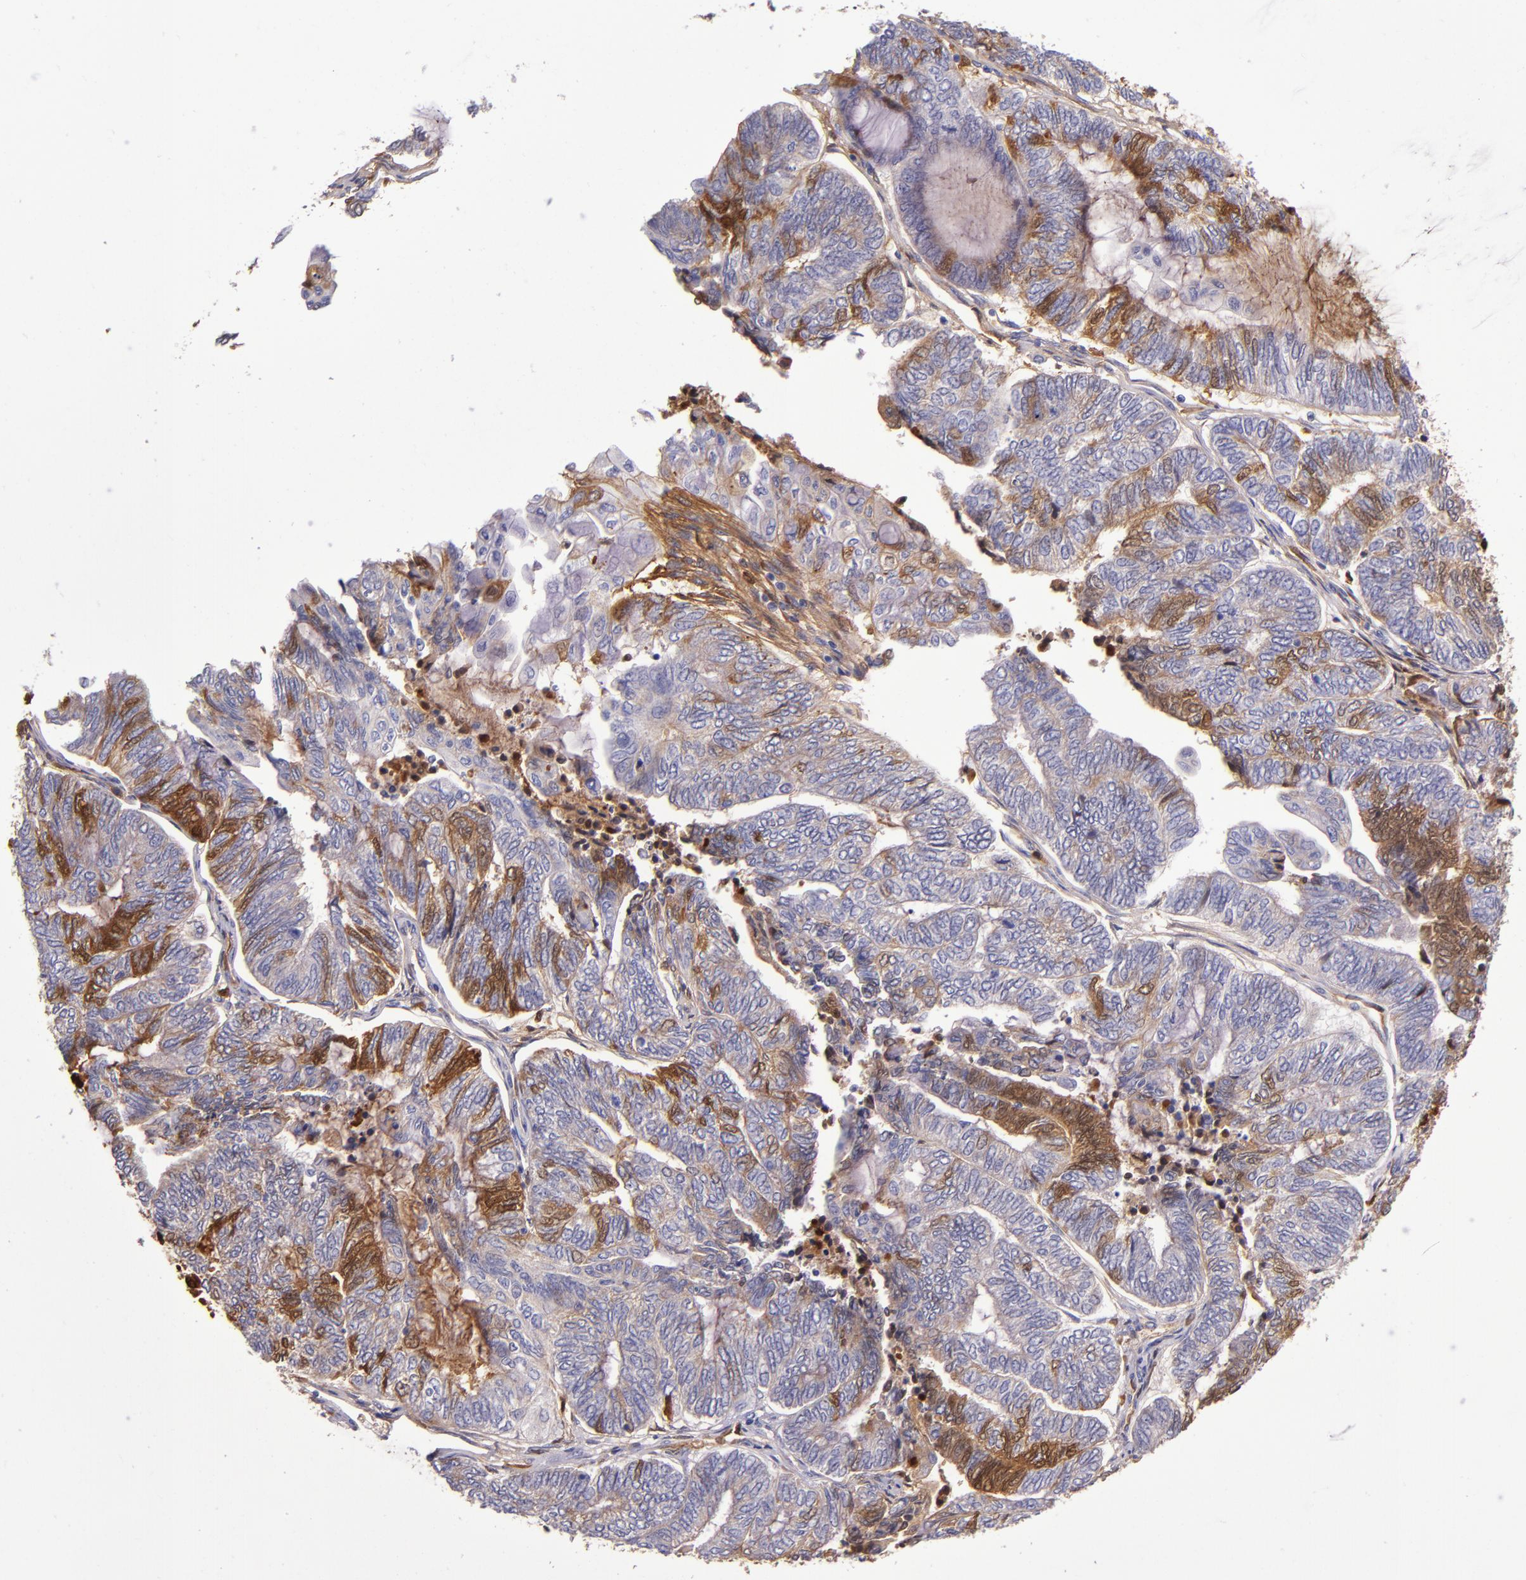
{"staining": {"intensity": "moderate", "quantity": "<25%", "location": "cytoplasmic/membranous"}, "tissue": "endometrial cancer", "cell_type": "Tumor cells", "image_type": "cancer", "snomed": [{"axis": "morphology", "description": "Adenocarcinoma, NOS"}, {"axis": "topography", "description": "Uterus"}, {"axis": "topography", "description": "Endometrium"}], "caption": "An immunohistochemistry micrograph of neoplastic tissue is shown. Protein staining in brown labels moderate cytoplasmic/membranous positivity in adenocarcinoma (endometrial) within tumor cells.", "gene": "CLEC3B", "patient": {"sex": "female", "age": 70}}